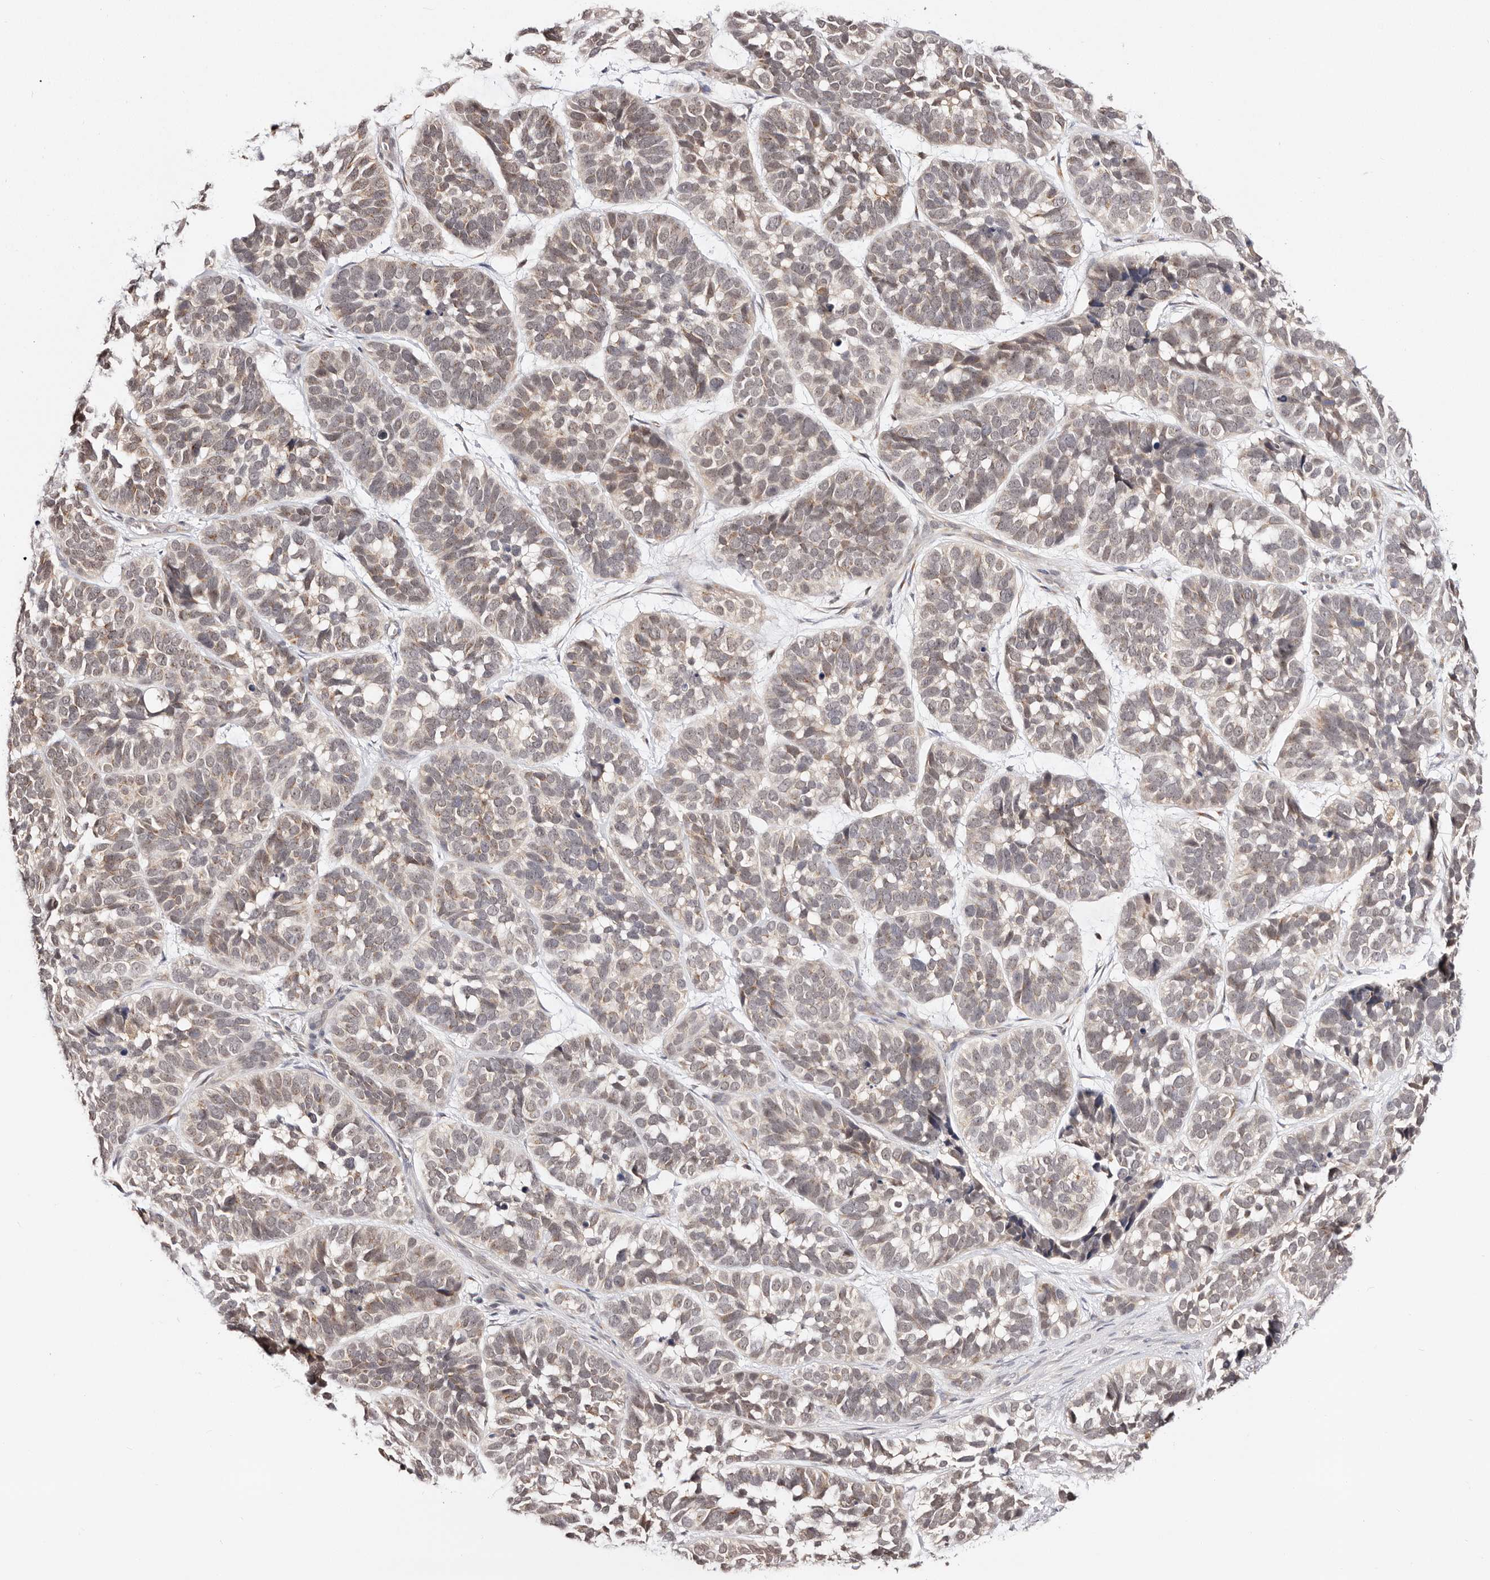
{"staining": {"intensity": "weak", "quantity": "25%-75%", "location": "nuclear"}, "tissue": "skin cancer", "cell_type": "Tumor cells", "image_type": "cancer", "snomed": [{"axis": "morphology", "description": "Basal cell carcinoma"}, {"axis": "topography", "description": "Skin"}], "caption": "Tumor cells display low levels of weak nuclear expression in approximately 25%-75% of cells in skin cancer.", "gene": "VIPAS39", "patient": {"sex": "male", "age": 62}}